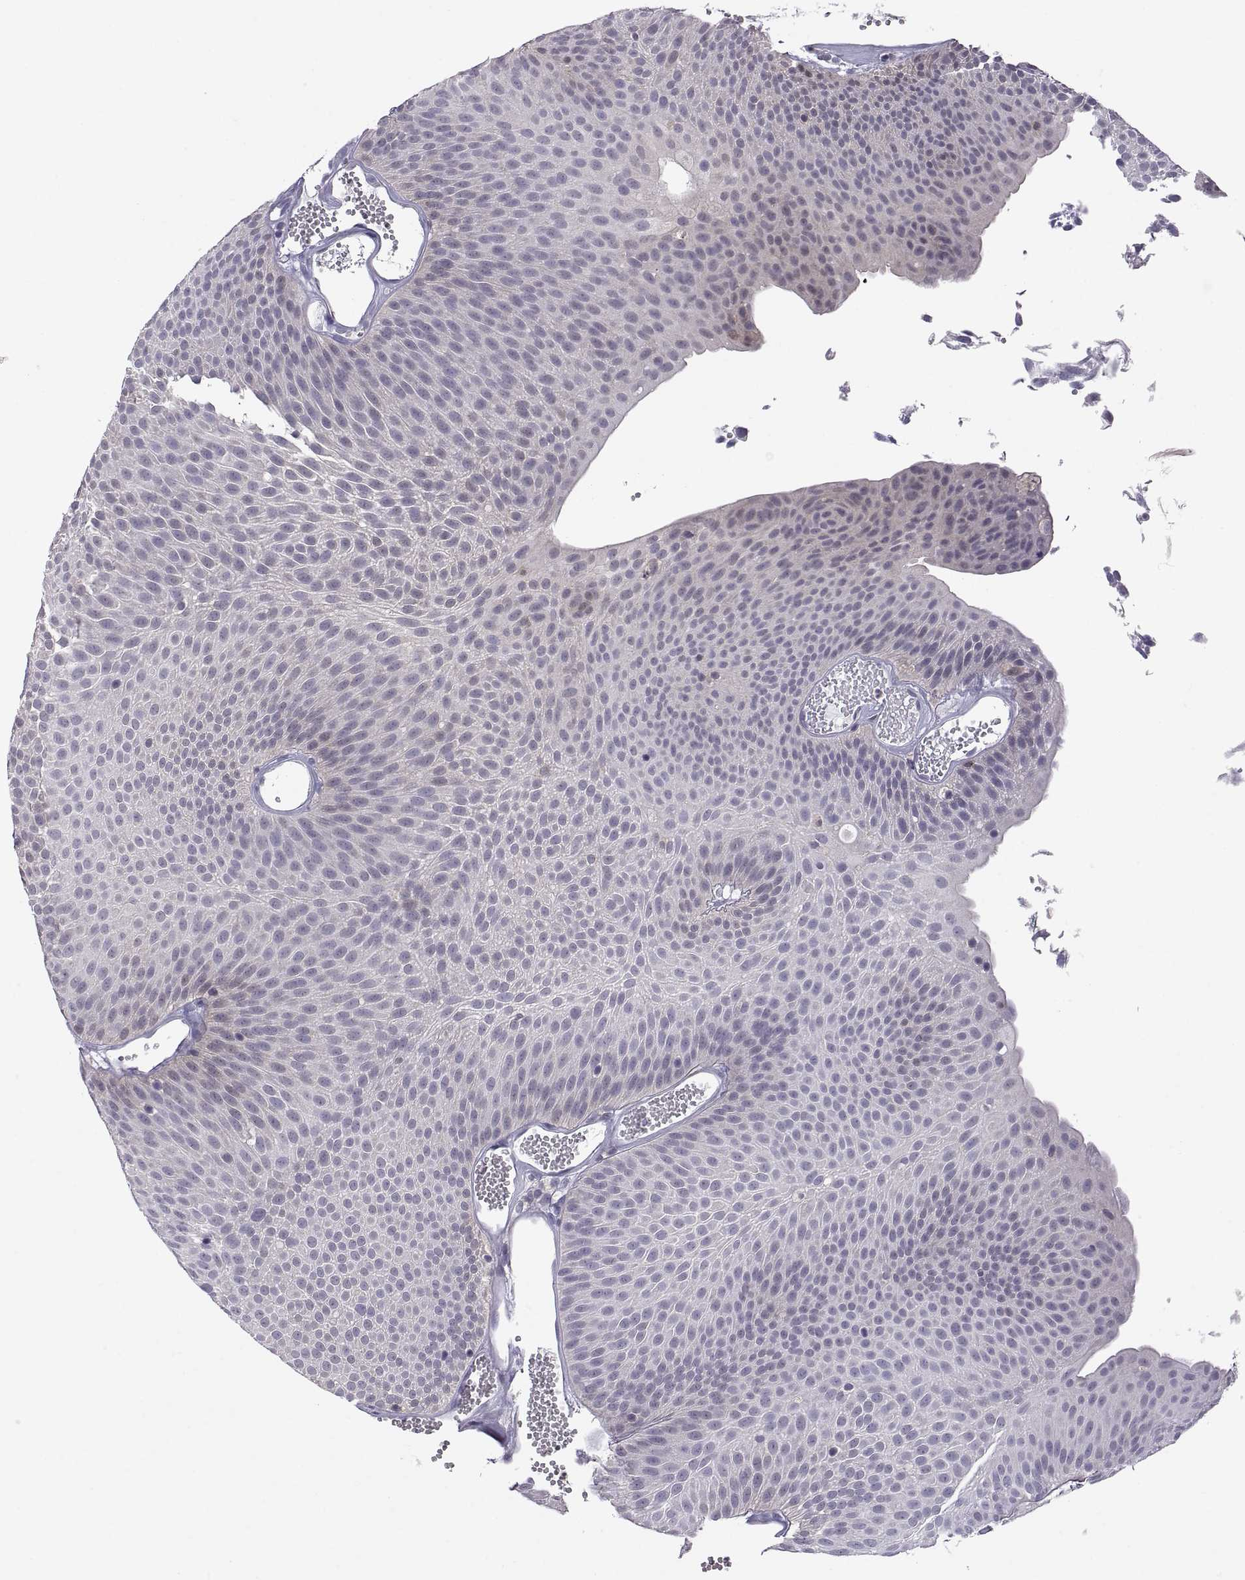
{"staining": {"intensity": "negative", "quantity": "none", "location": "none"}, "tissue": "urothelial cancer", "cell_type": "Tumor cells", "image_type": "cancer", "snomed": [{"axis": "morphology", "description": "Urothelial carcinoma, Low grade"}, {"axis": "topography", "description": "Urinary bladder"}], "caption": "This micrograph is of urothelial carcinoma (low-grade) stained with immunohistochemistry (IHC) to label a protein in brown with the nuclei are counter-stained blue. There is no expression in tumor cells. (Stains: DAB immunohistochemistry (IHC) with hematoxylin counter stain, Microscopy: brightfield microscopy at high magnification).", "gene": "FGF9", "patient": {"sex": "male", "age": 52}}